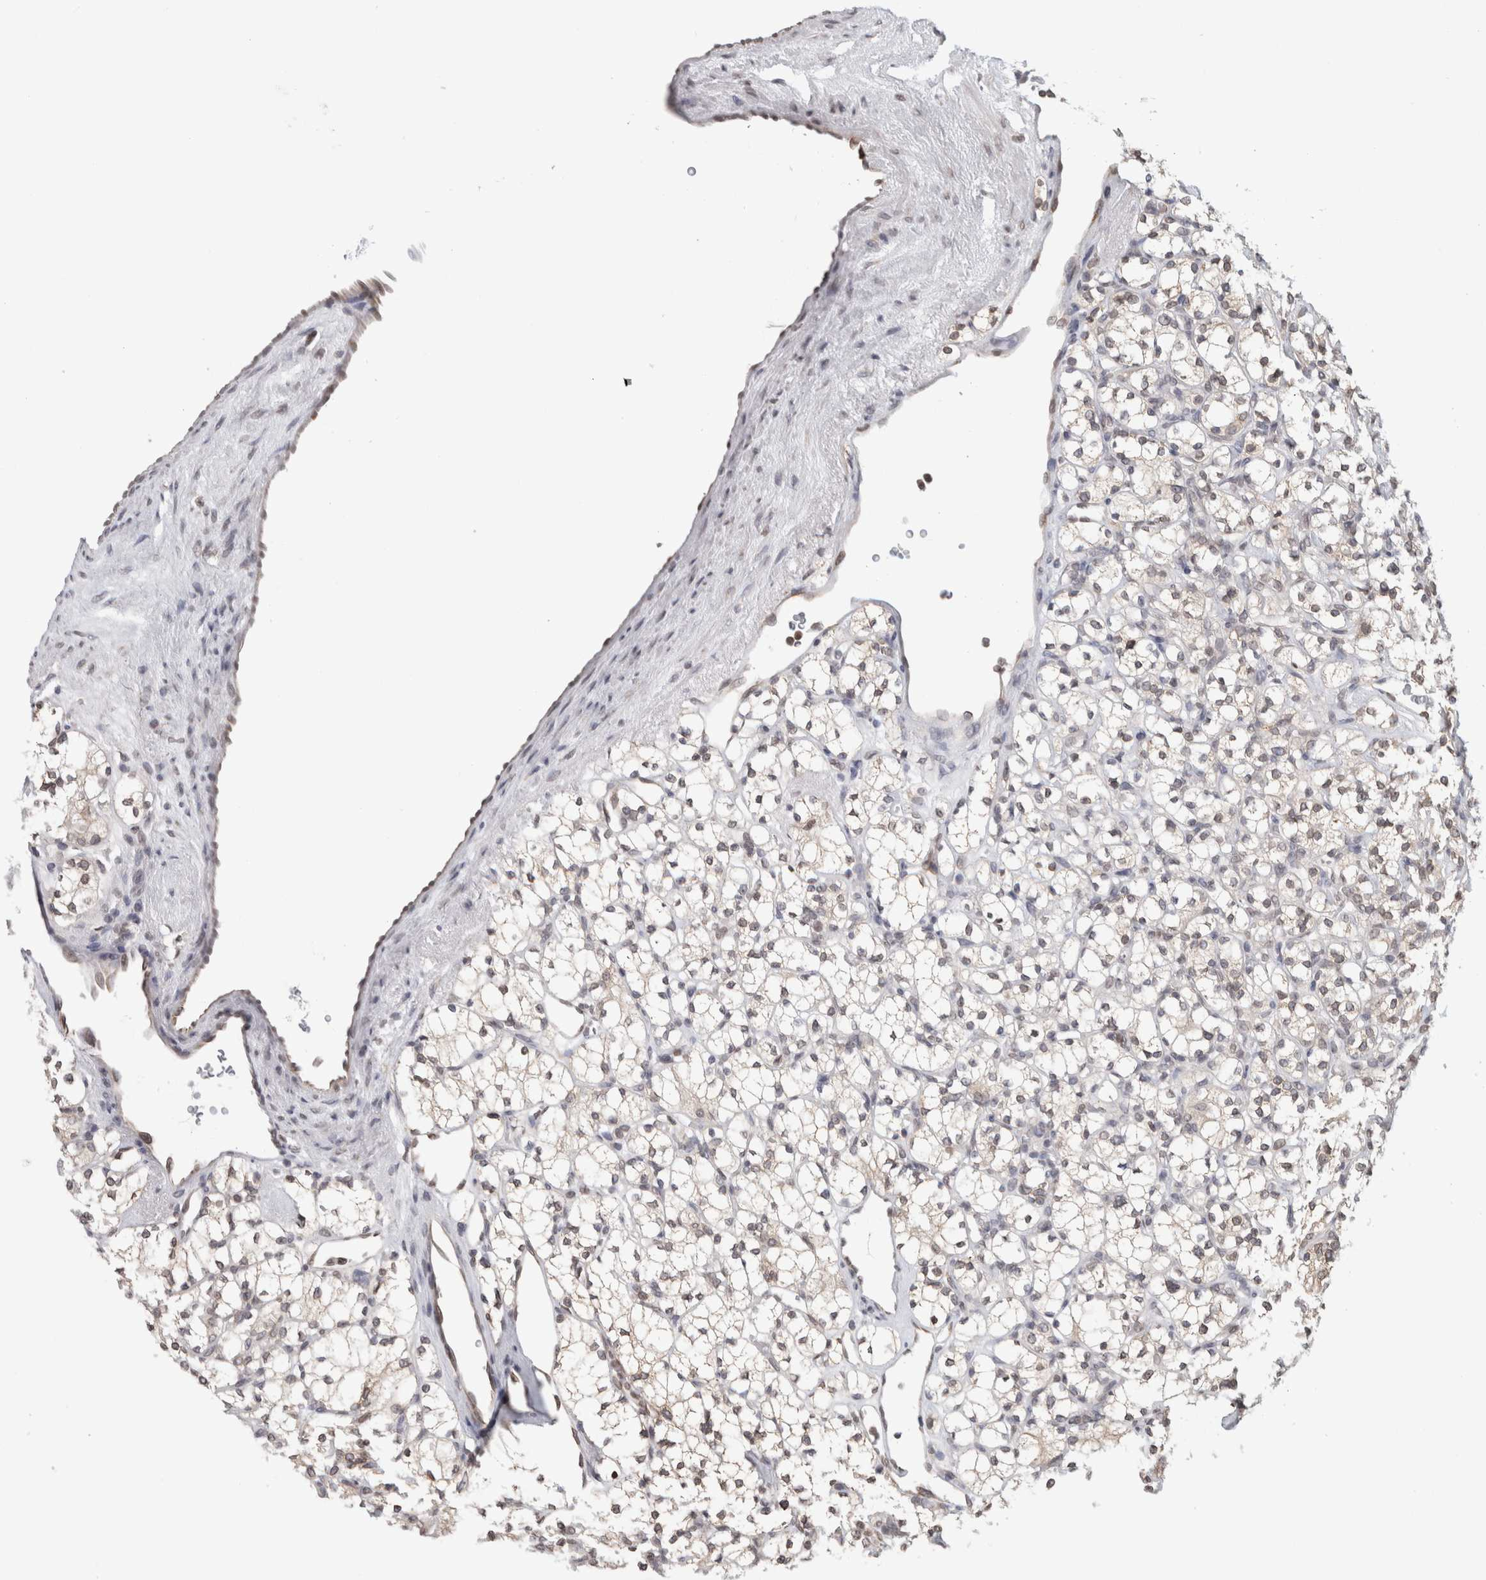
{"staining": {"intensity": "weak", "quantity": "<25%", "location": "nuclear"}, "tissue": "renal cancer", "cell_type": "Tumor cells", "image_type": "cancer", "snomed": [{"axis": "morphology", "description": "Adenocarcinoma, NOS"}, {"axis": "topography", "description": "Kidney"}], "caption": "Human renal cancer (adenocarcinoma) stained for a protein using immunohistochemistry shows no positivity in tumor cells.", "gene": "RBMX2", "patient": {"sex": "male", "age": 77}}